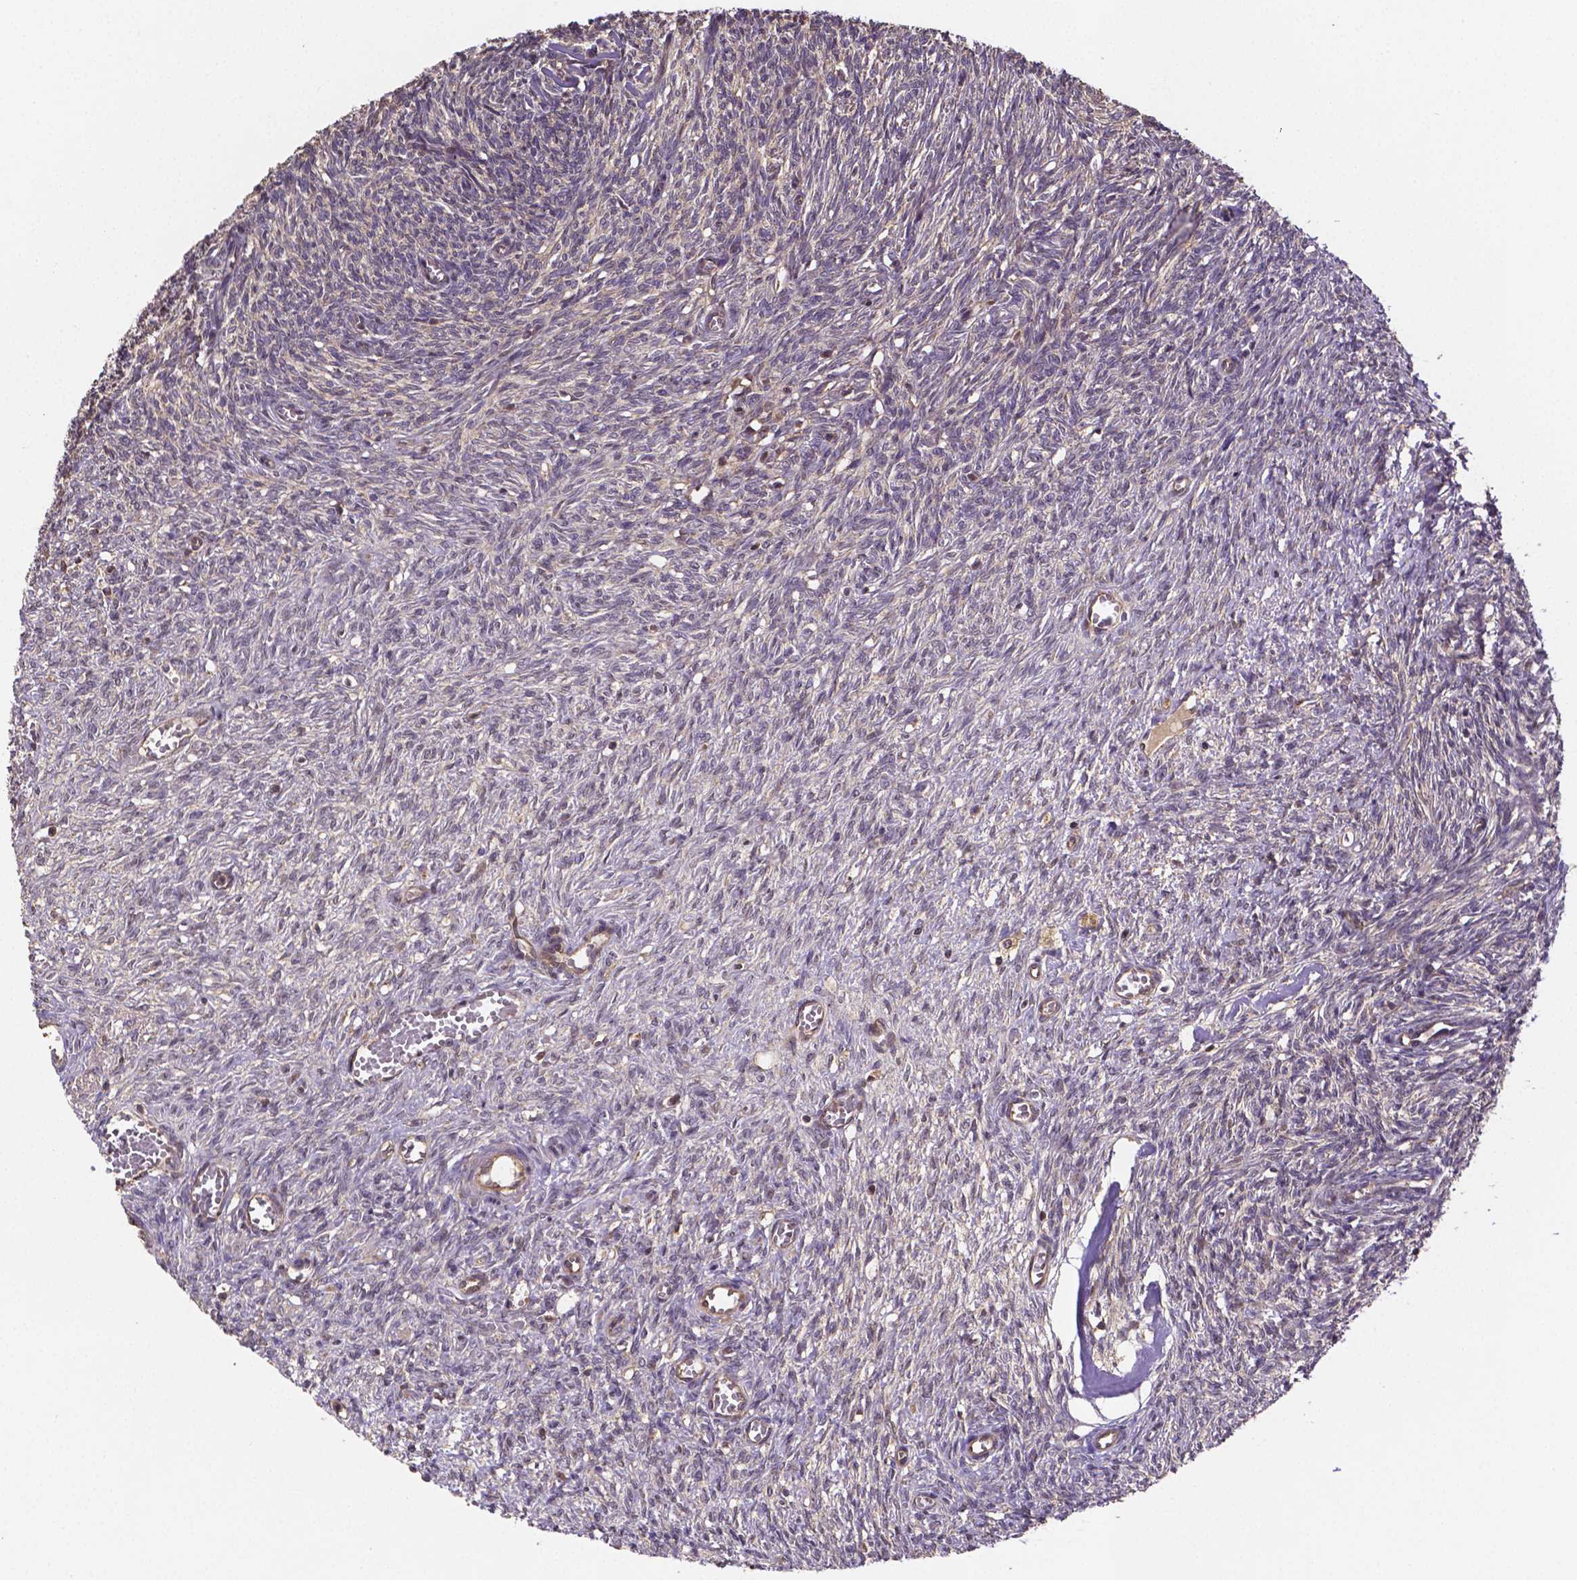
{"staining": {"intensity": "negative", "quantity": "none", "location": "none"}, "tissue": "ovary", "cell_type": "Ovarian stroma cells", "image_type": "normal", "snomed": [{"axis": "morphology", "description": "Normal tissue, NOS"}, {"axis": "topography", "description": "Ovary"}], "caption": "The immunohistochemistry (IHC) histopathology image has no significant positivity in ovarian stroma cells of ovary. (Brightfield microscopy of DAB (3,3'-diaminobenzidine) IHC at high magnification).", "gene": "RNF123", "patient": {"sex": "female", "age": 46}}